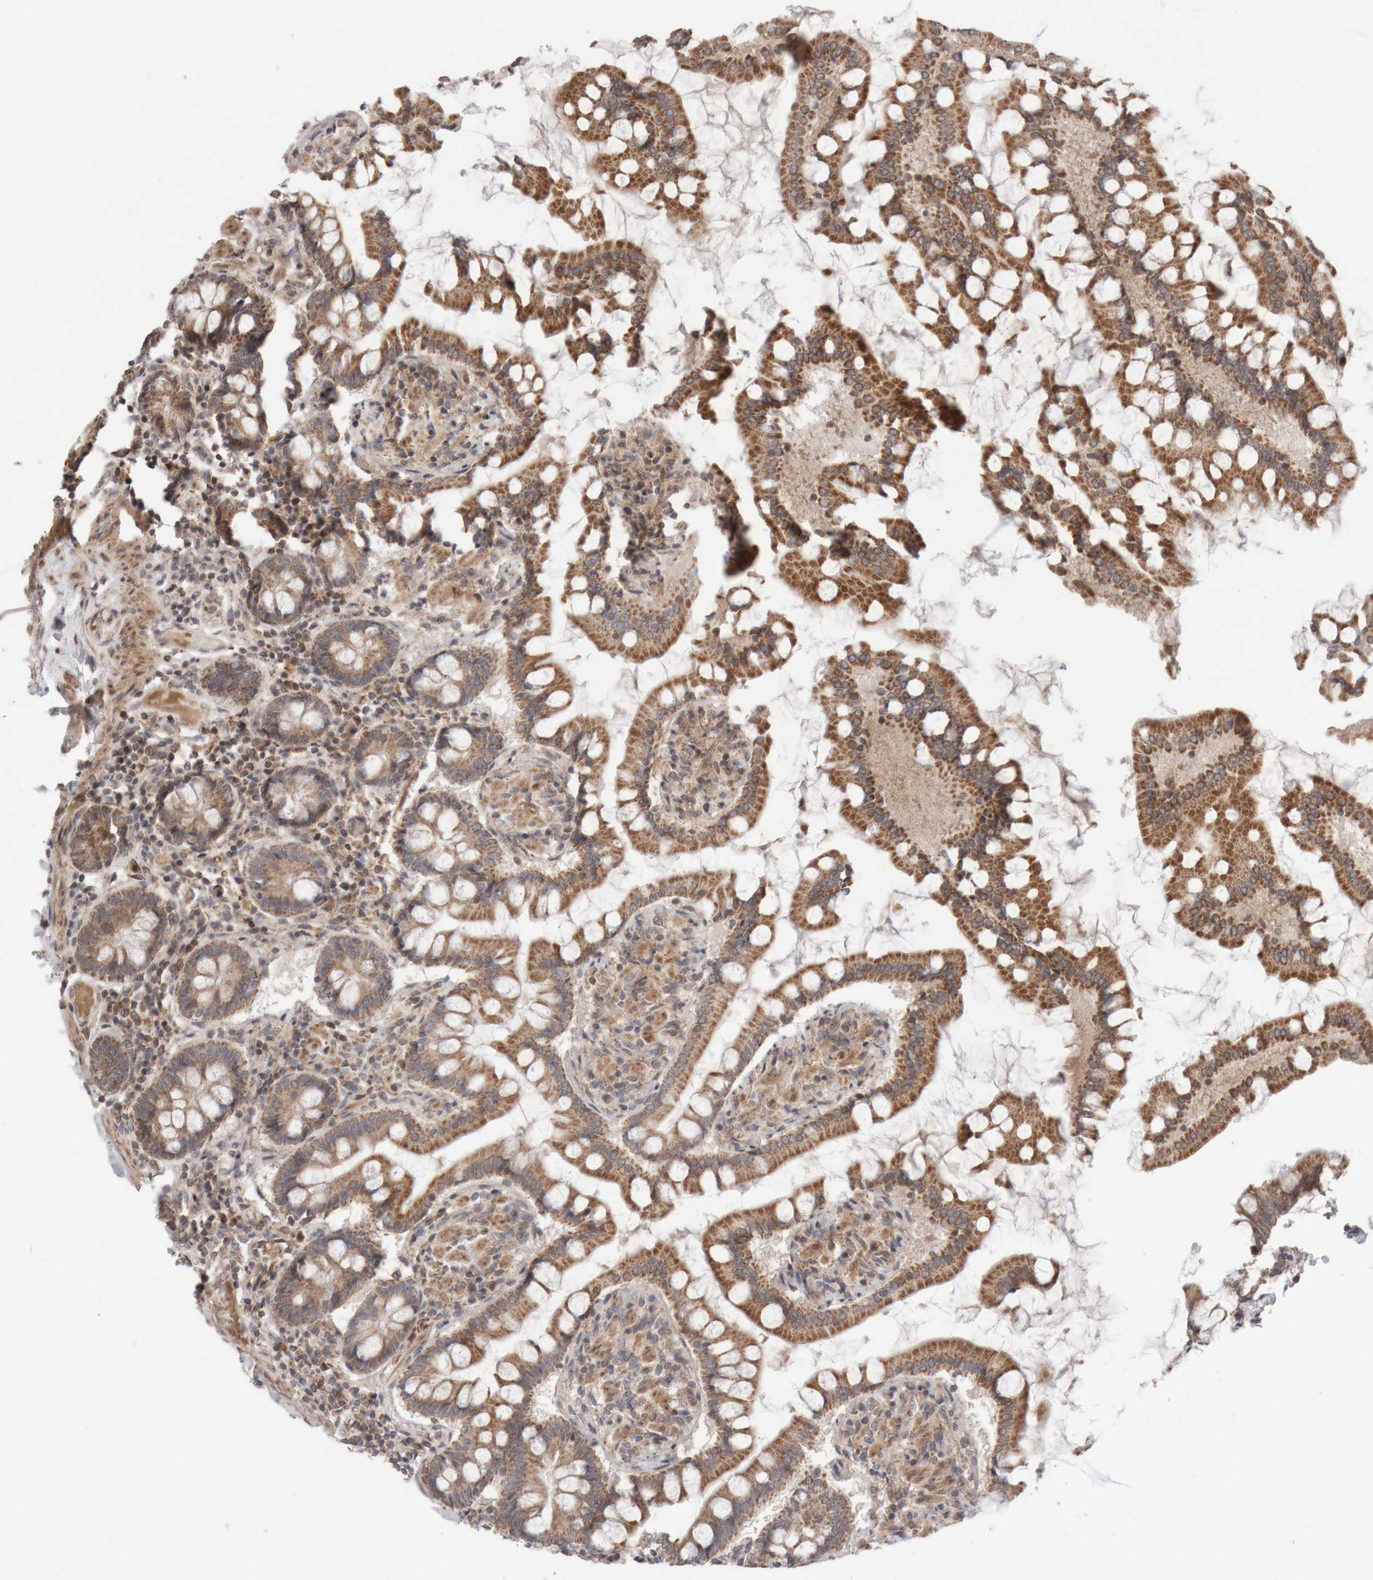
{"staining": {"intensity": "moderate", "quantity": ">75%", "location": "cytoplasmic/membranous"}, "tissue": "small intestine", "cell_type": "Glandular cells", "image_type": "normal", "snomed": [{"axis": "morphology", "description": "Normal tissue, NOS"}, {"axis": "topography", "description": "Small intestine"}], "caption": "Small intestine stained for a protein (brown) exhibits moderate cytoplasmic/membranous positive positivity in approximately >75% of glandular cells.", "gene": "KIF21B", "patient": {"sex": "male", "age": 41}}